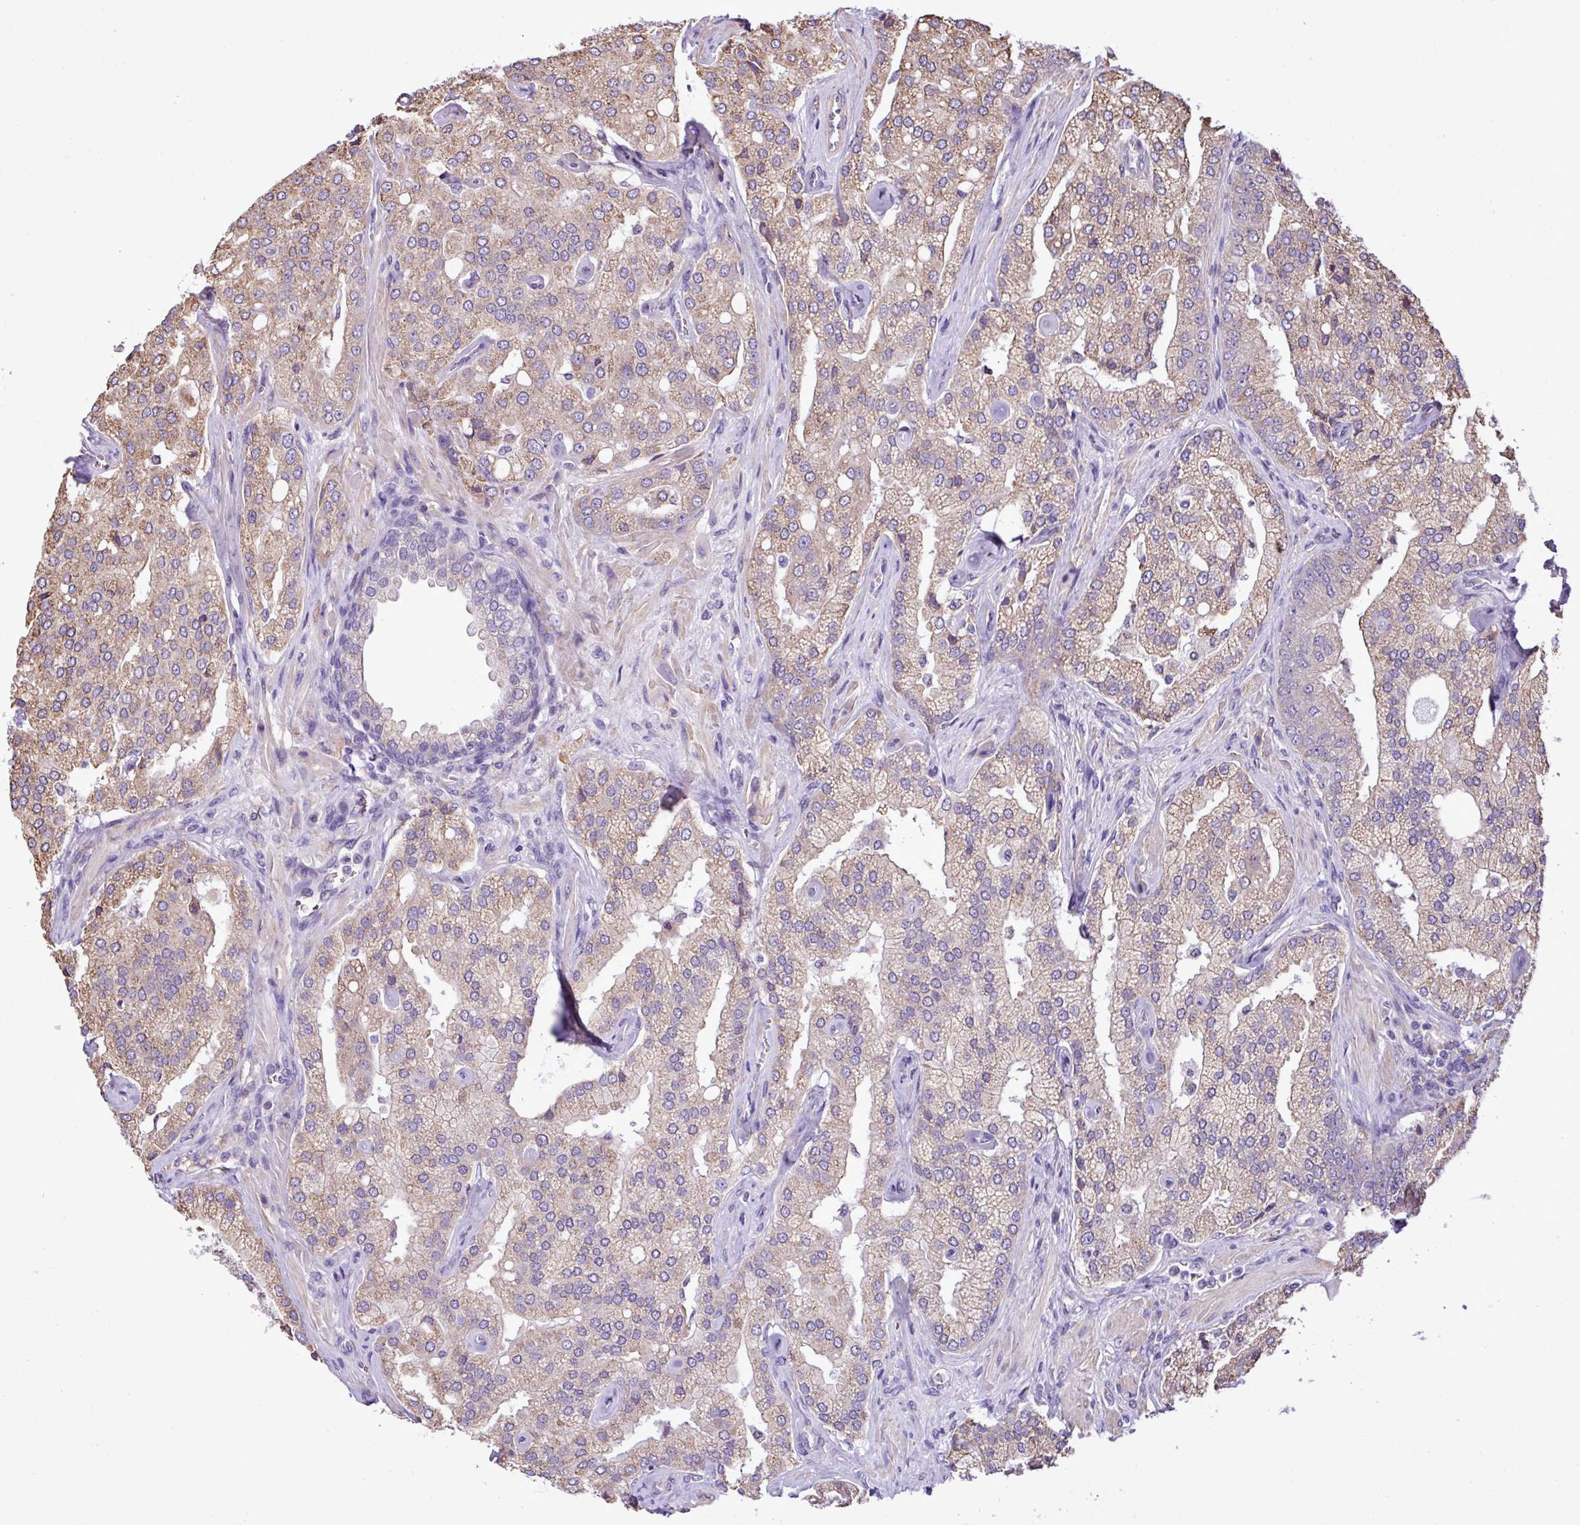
{"staining": {"intensity": "weak", "quantity": ">75%", "location": "cytoplasmic/membranous"}, "tissue": "prostate cancer", "cell_type": "Tumor cells", "image_type": "cancer", "snomed": [{"axis": "morphology", "description": "Adenocarcinoma, High grade"}, {"axis": "topography", "description": "Prostate"}], "caption": "Brown immunohistochemical staining in prostate cancer exhibits weak cytoplasmic/membranous expression in approximately >75% of tumor cells. (DAB (3,3'-diaminobenzidine) IHC with brightfield microscopy, high magnification).", "gene": "ZSCAN5A", "patient": {"sex": "male", "age": 68}}